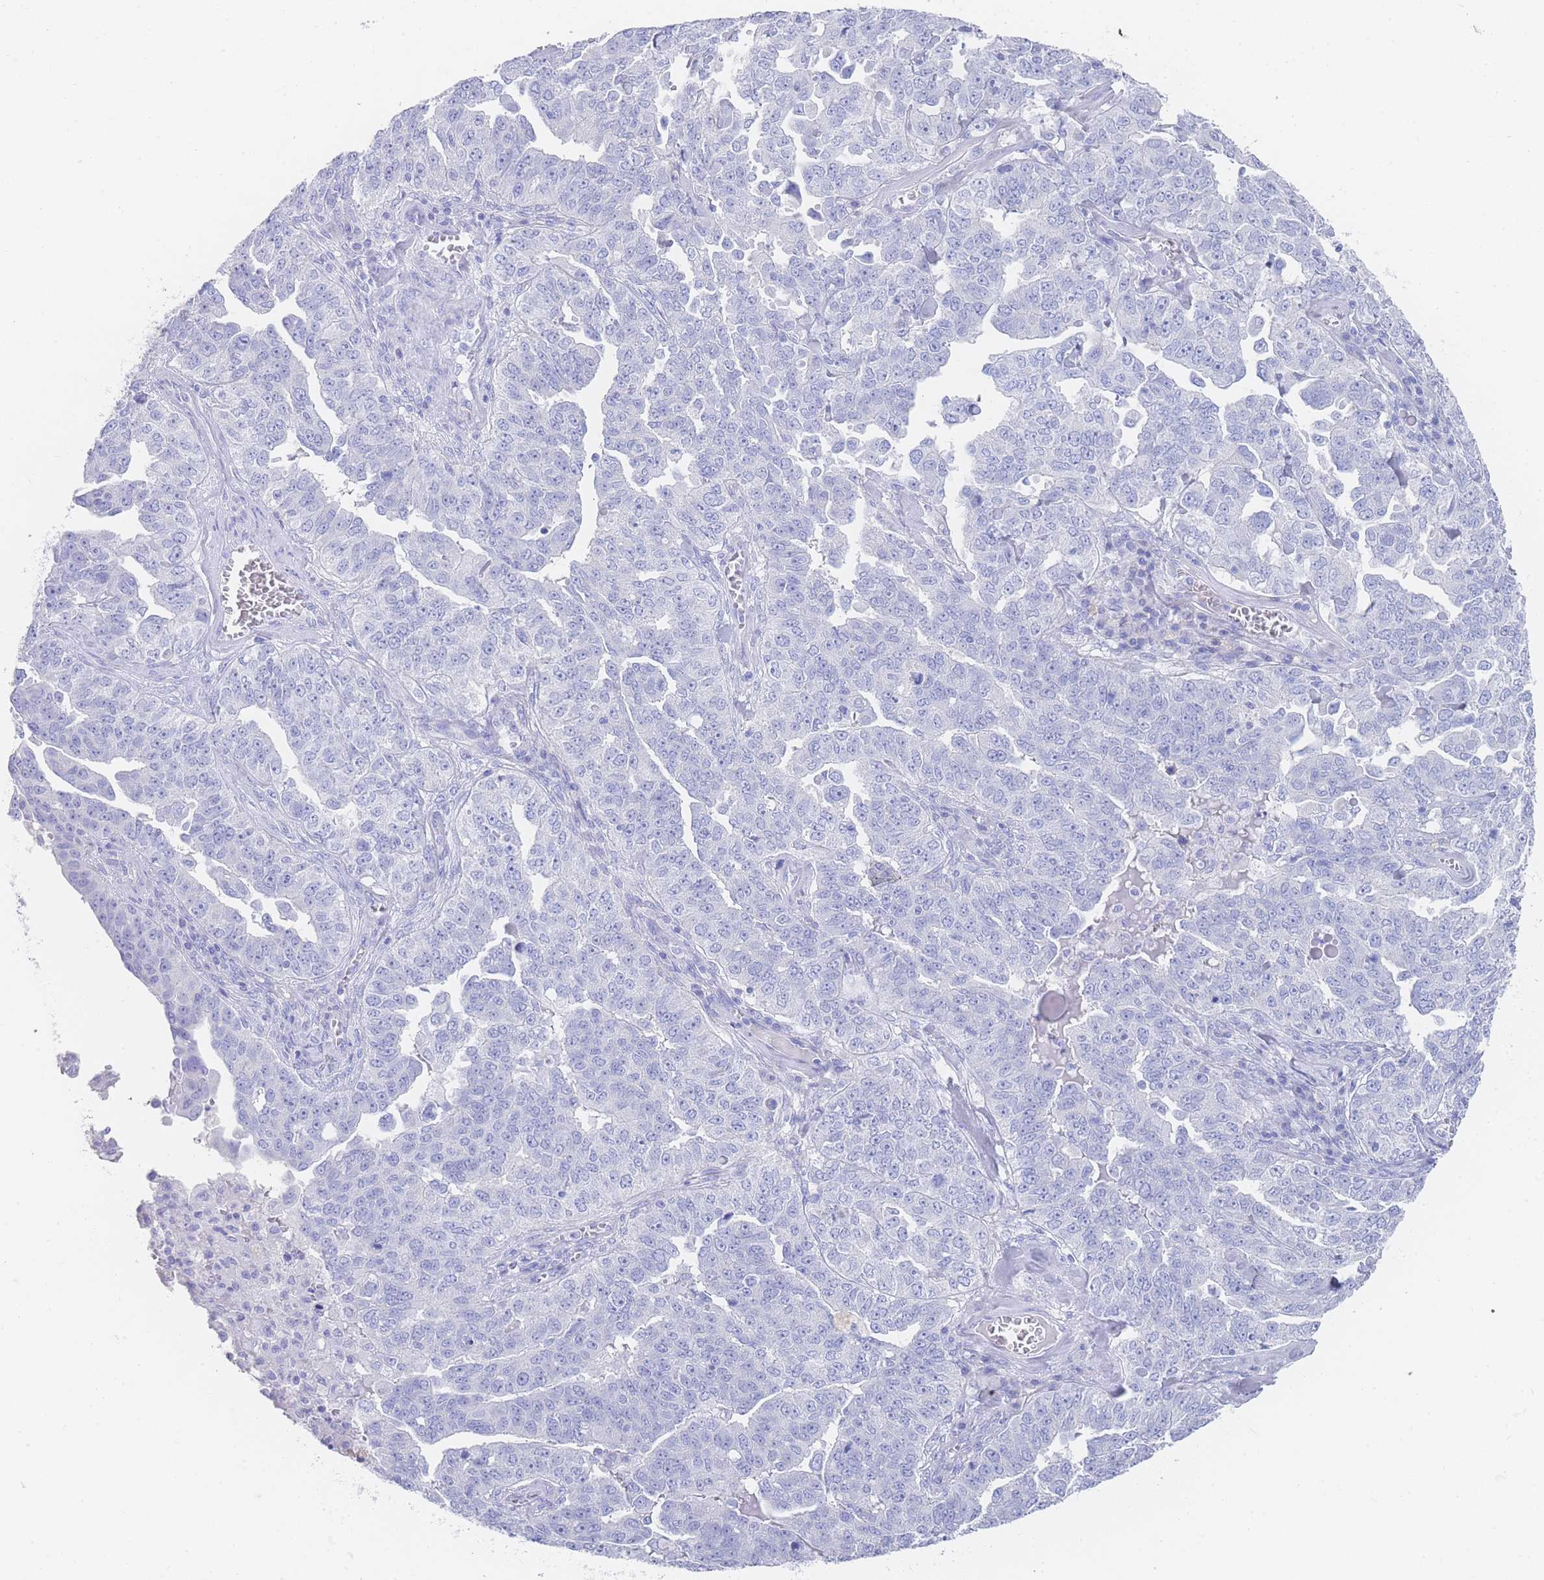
{"staining": {"intensity": "negative", "quantity": "none", "location": "none"}, "tissue": "ovarian cancer", "cell_type": "Tumor cells", "image_type": "cancer", "snomed": [{"axis": "morphology", "description": "Carcinoma, endometroid"}, {"axis": "topography", "description": "Ovary"}], "caption": "Immunohistochemistry of human ovarian cancer (endometroid carcinoma) demonstrates no staining in tumor cells. (DAB immunohistochemistry (IHC) with hematoxylin counter stain).", "gene": "LRRC37A", "patient": {"sex": "female", "age": 62}}